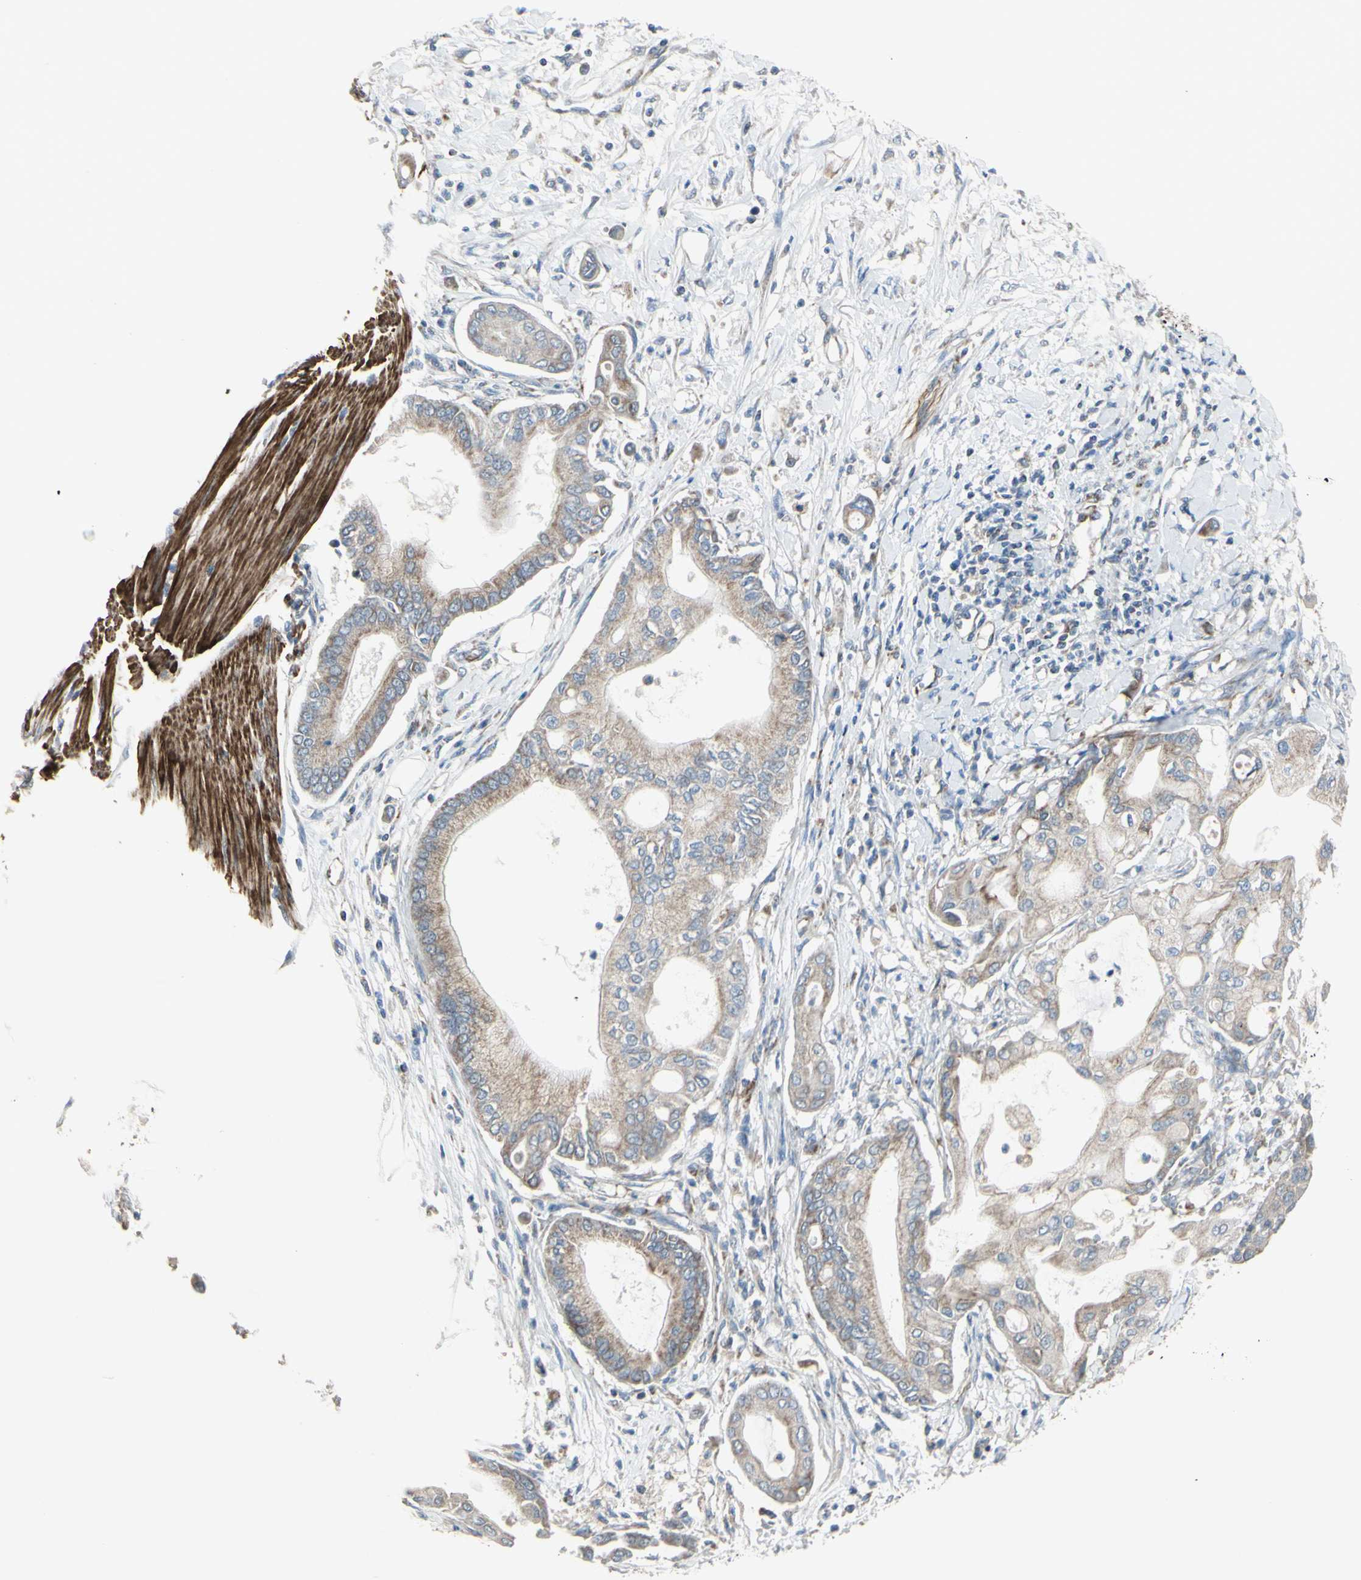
{"staining": {"intensity": "weak", "quantity": ">75%", "location": "cytoplasmic/membranous"}, "tissue": "pancreatic cancer", "cell_type": "Tumor cells", "image_type": "cancer", "snomed": [{"axis": "morphology", "description": "Adenocarcinoma, NOS"}, {"axis": "morphology", "description": "Adenocarcinoma, metastatic, NOS"}, {"axis": "topography", "description": "Lymph node"}, {"axis": "topography", "description": "Pancreas"}, {"axis": "topography", "description": "Duodenum"}], "caption": "IHC histopathology image of neoplastic tissue: metastatic adenocarcinoma (pancreatic) stained using immunohistochemistry shows low levels of weak protein expression localized specifically in the cytoplasmic/membranous of tumor cells, appearing as a cytoplasmic/membranous brown color.", "gene": "FAM171B", "patient": {"sex": "female", "age": 64}}